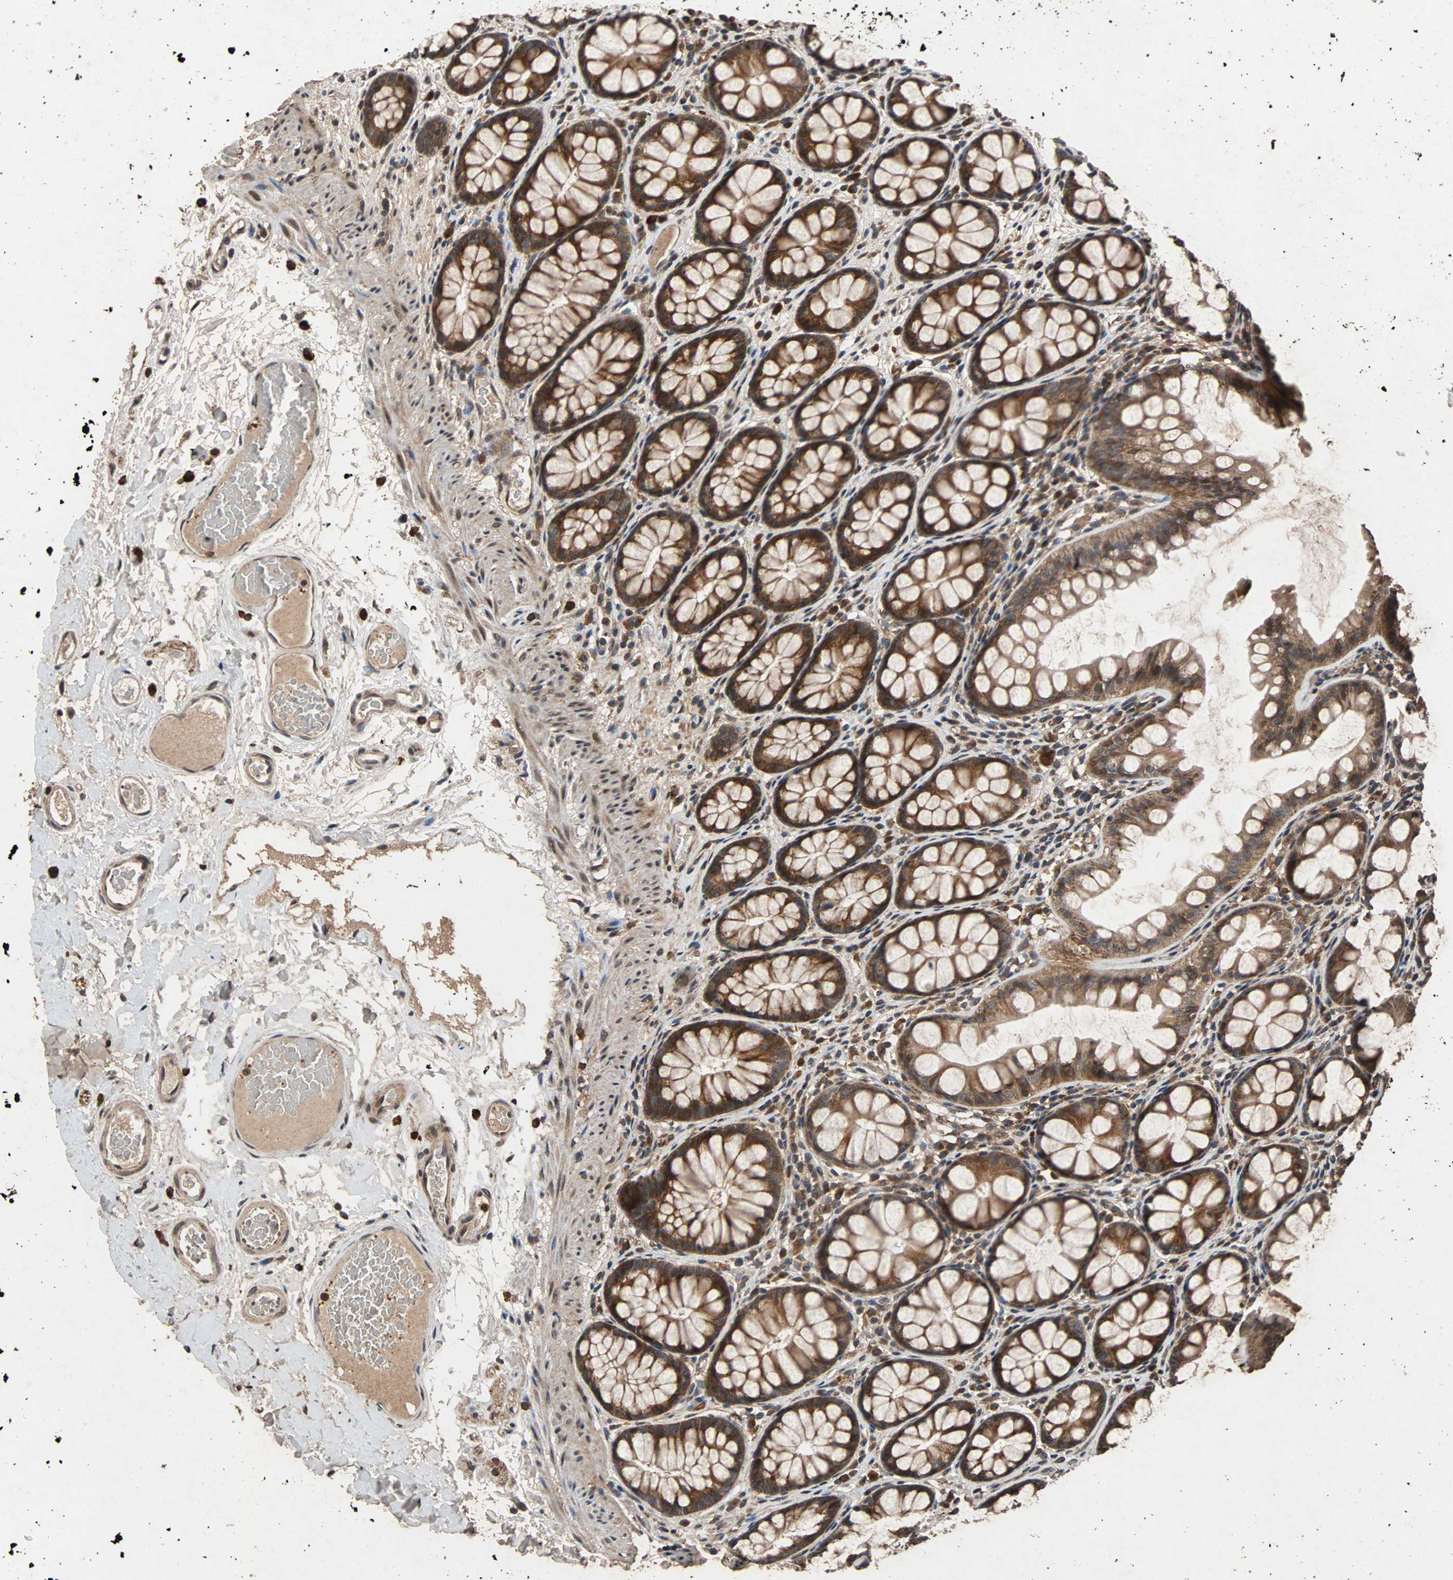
{"staining": {"intensity": "weak", "quantity": ">75%", "location": "cytoplasmic/membranous"}, "tissue": "colon", "cell_type": "Endothelial cells", "image_type": "normal", "snomed": [{"axis": "morphology", "description": "Normal tissue, NOS"}, {"axis": "topography", "description": "Colon"}], "caption": "Immunohistochemistry of normal colon demonstrates low levels of weak cytoplasmic/membranous positivity in about >75% of endothelial cells. The staining is performed using DAB brown chromogen to label protein expression. The nuclei are counter-stained blue using hematoxylin.", "gene": "USP31", "patient": {"sex": "female", "age": 55}}